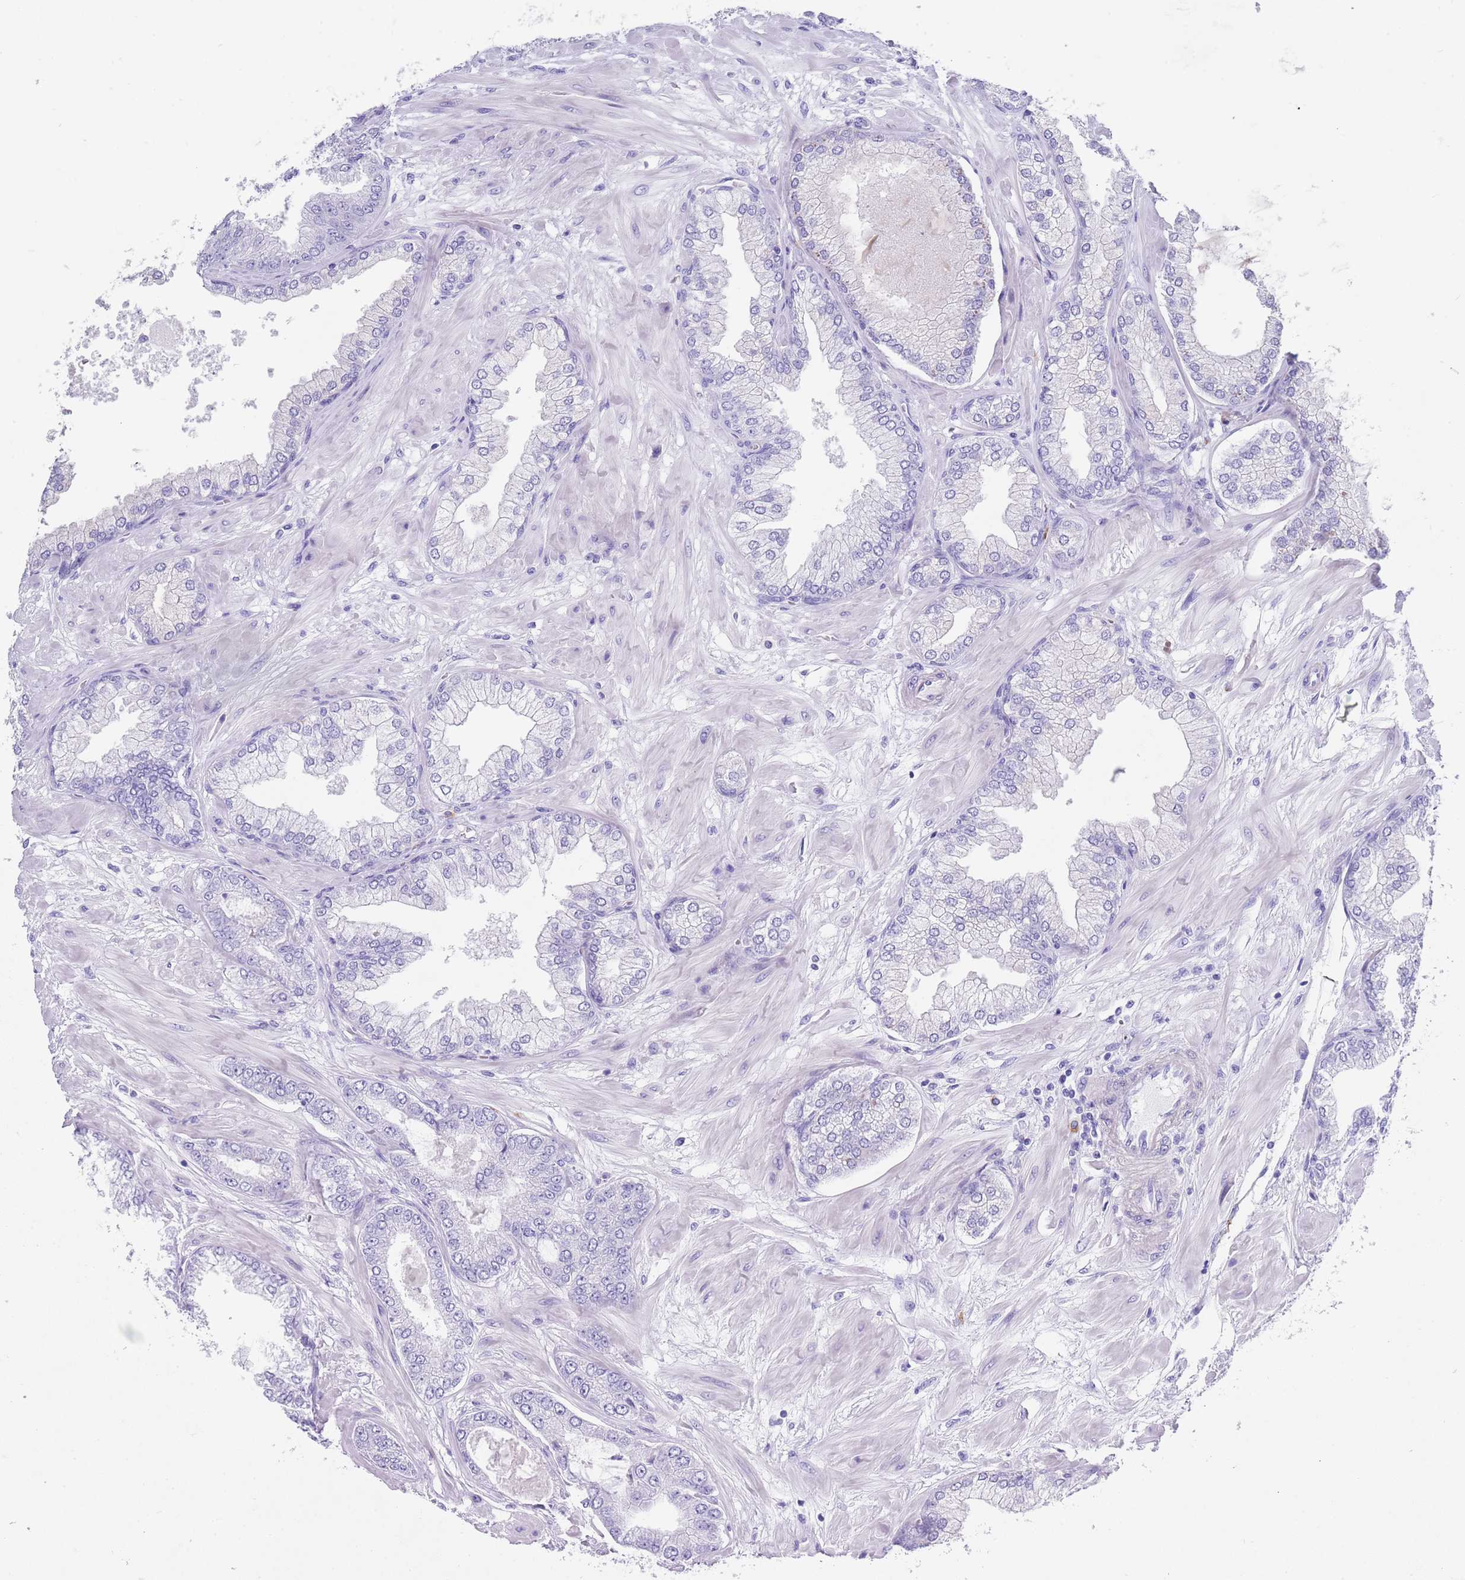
{"staining": {"intensity": "negative", "quantity": "none", "location": "none"}, "tissue": "prostate cancer", "cell_type": "Tumor cells", "image_type": "cancer", "snomed": [{"axis": "morphology", "description": "Adenocarcinoma, Low grade"}, {"axis": "topography", "description": "Prostate"}], "caption": "An IHC photomicrograph of prostate cancer is shown. There is no staining in tumor cells of prostate cancer.", "gene": "CPXM2", "patient": {"sex": "male", "age": 55}}